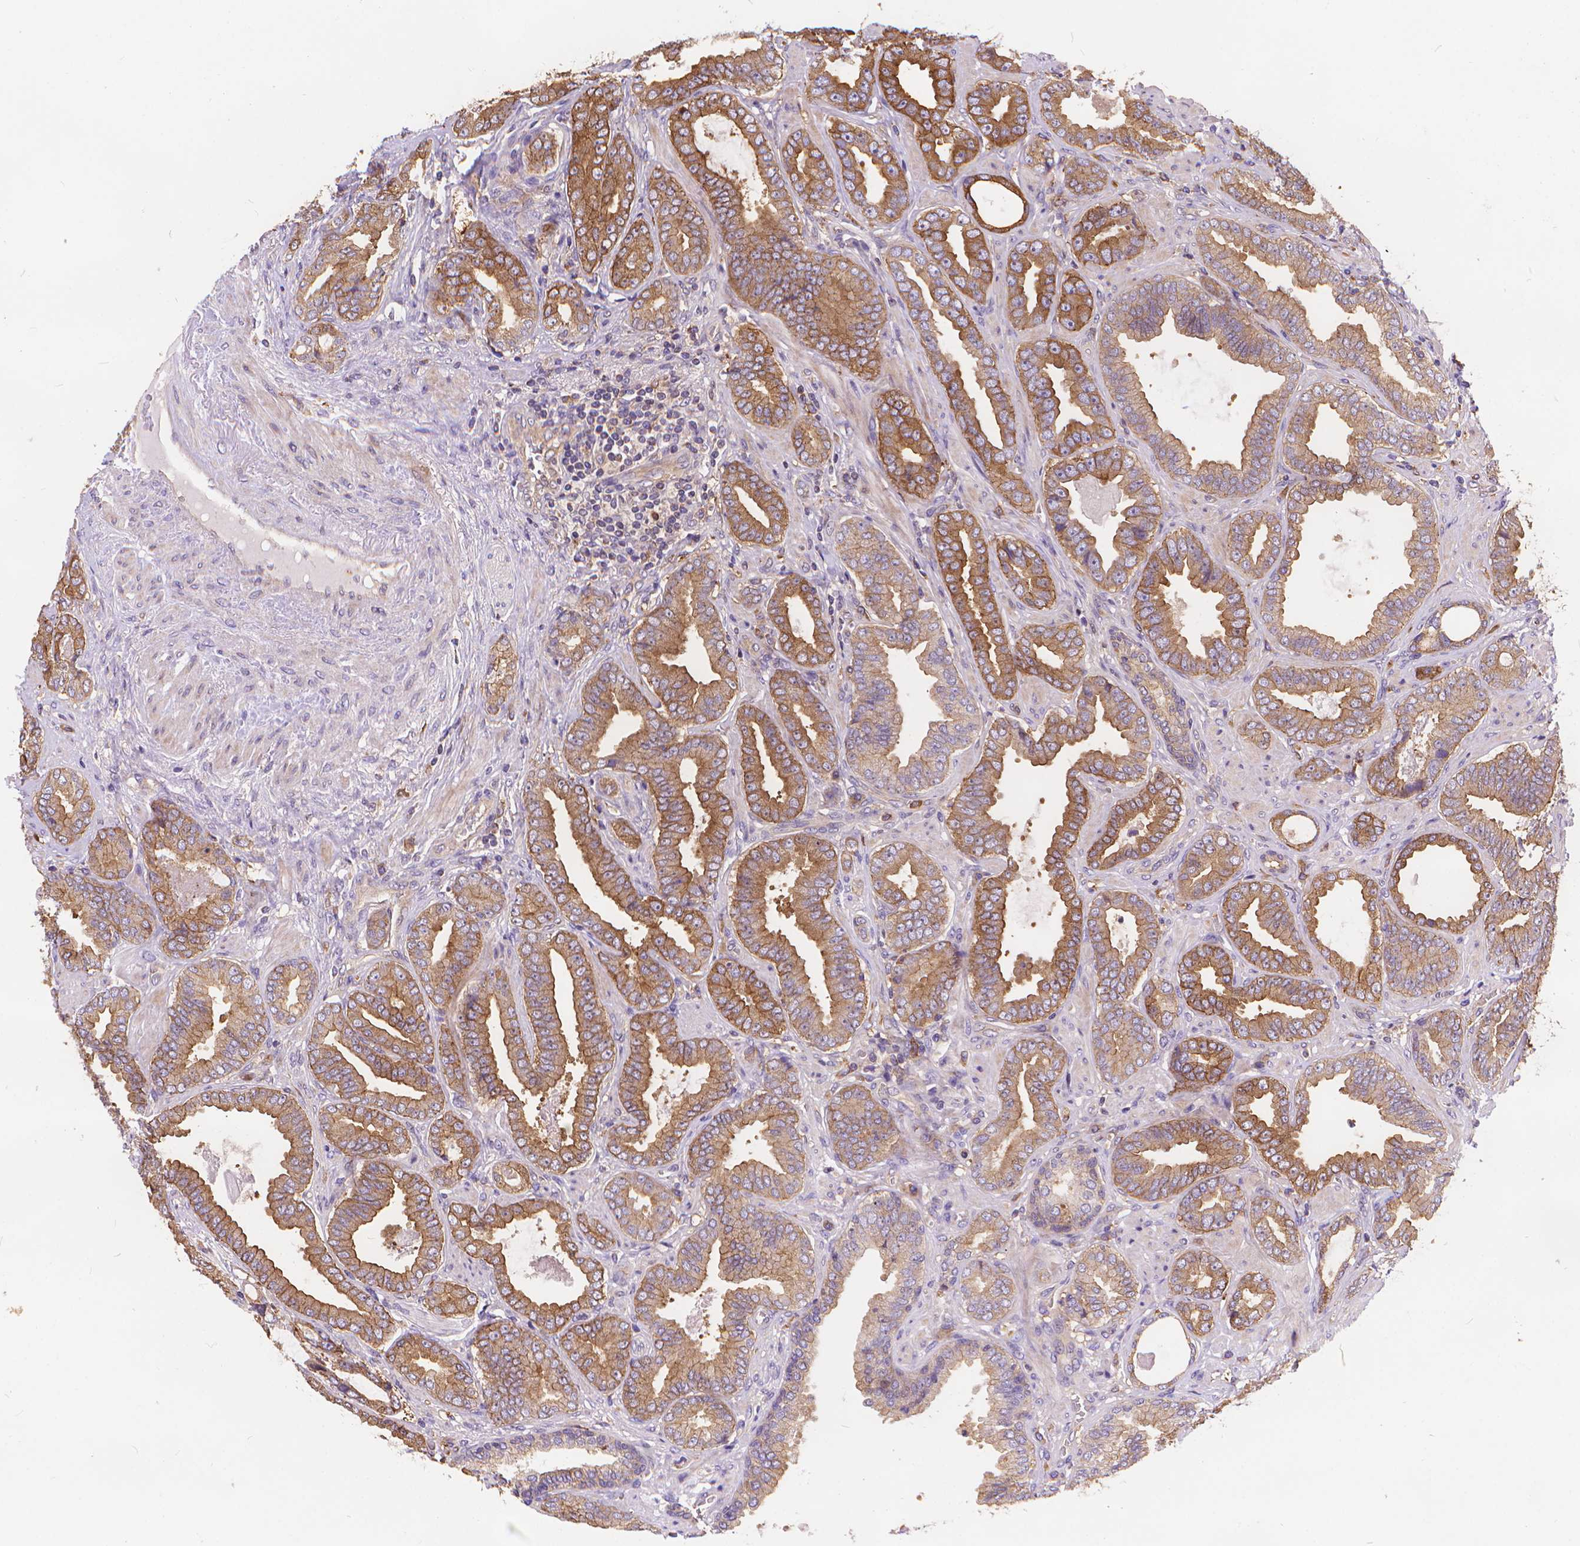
{"staining": {"intensity": "moderate", "quantity": "<25%", "location": "cytoplasmic/membranous"}, "tissue": "prostate cancer", "cell_type": "Tumor cells", "image_type": "cancer", "snomed": [{"axis": "morphology", "description": "Adenocarcinoma, NOS"}, {"axis": "topography", "description": "Prostate"}], "caption": "Adenocarcinoma (prostate) stained for a protein reveals moderate cytoplasmic/membranous positivity in tumor cells. The staining was performed using DAB (3,3'-diaminobenzidine) to visualize the protein expression in brown, while the nuclei were stained in blue with hematoxylin (Magnification: 20x).", "gene": "ARAP1", "patient": {"sex": "male", "age": 64}}